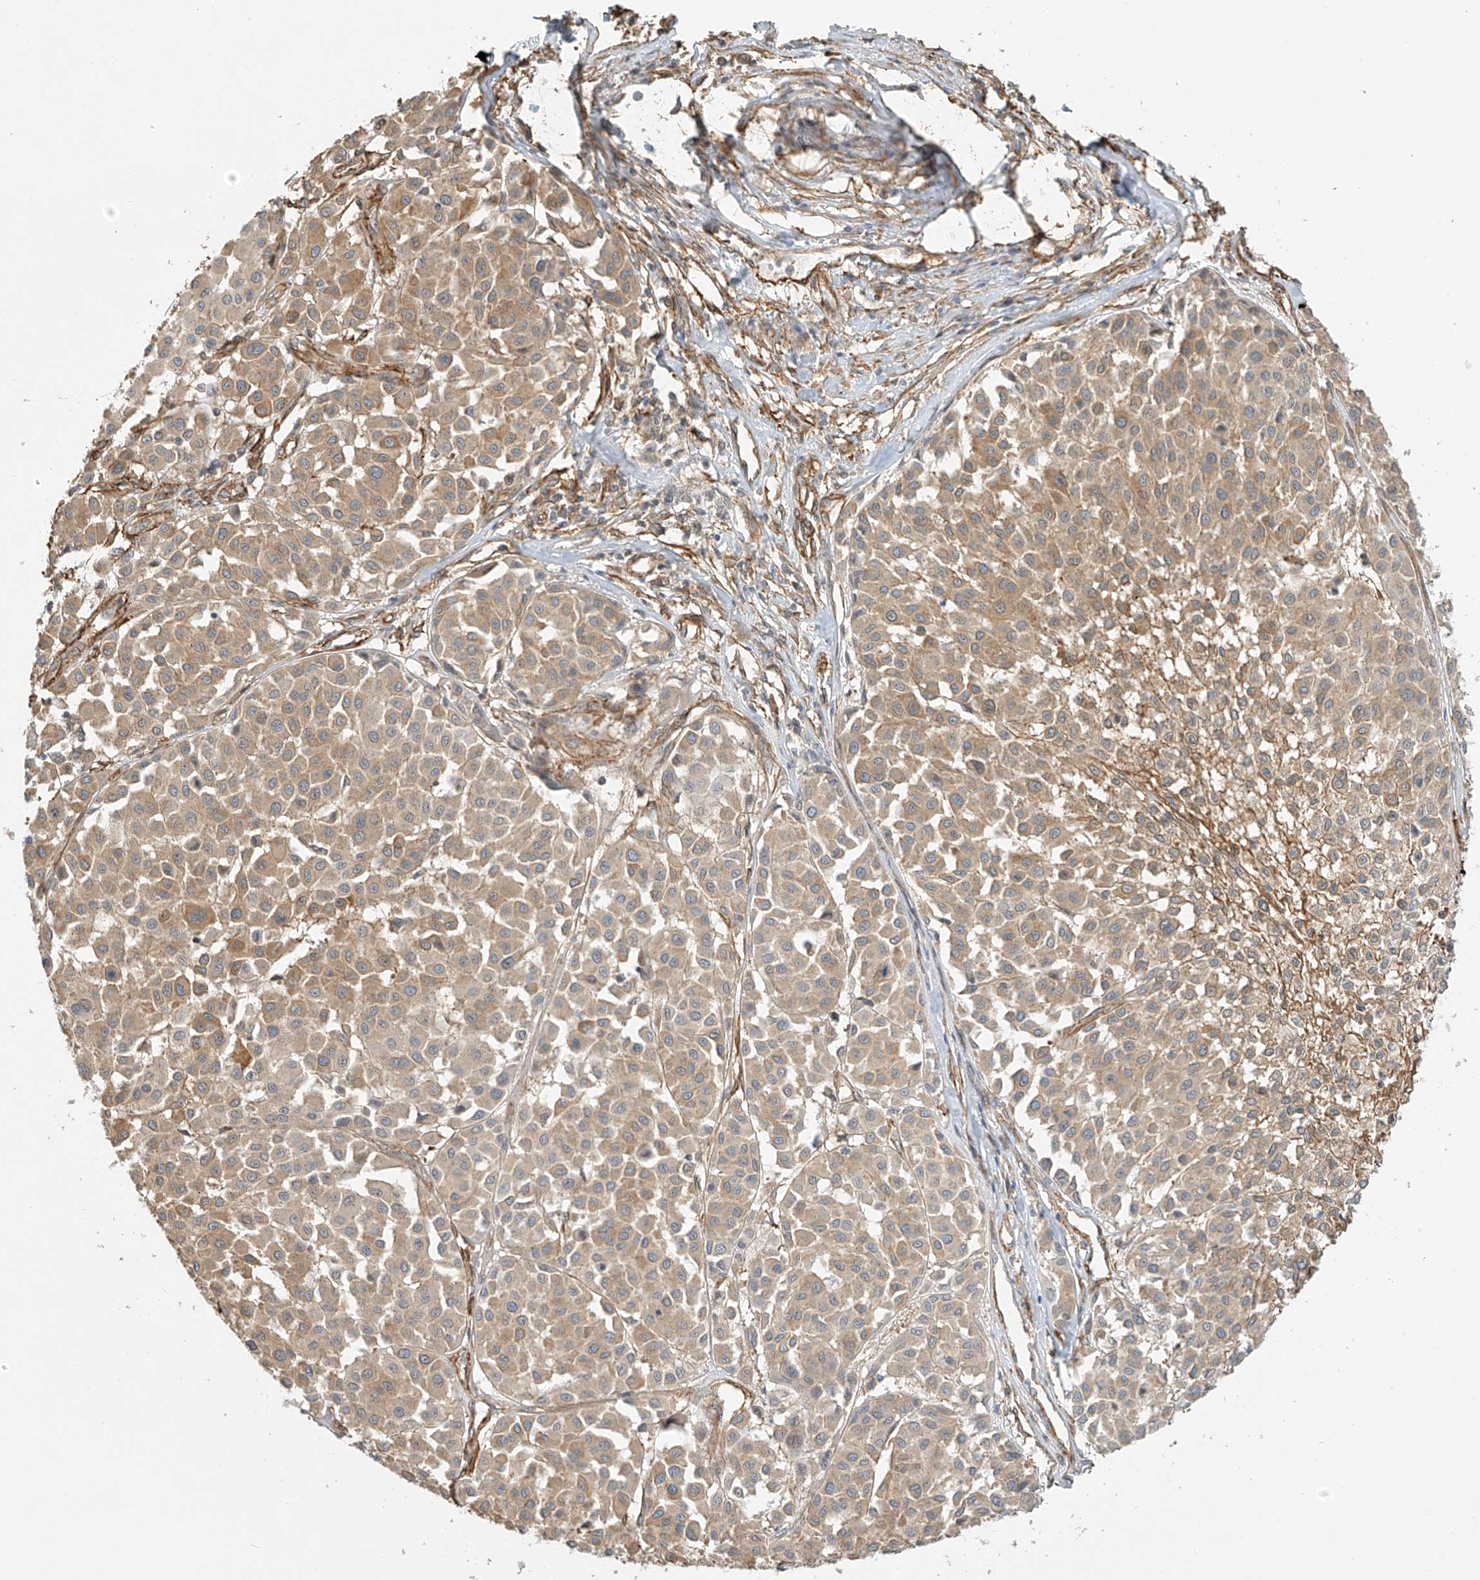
{"staining": {"intensity": "weak", "quantity": ">75%", "location": "cytoplasmic/membranous"}, "tissue": "melanoma", "cell_type": "Tumor cells", "image_type": "cancer", "snomed": [{"axis": "morphology", "description": "Malignant melanoma, Metastatic site"}, {"axis": "topography", "description": "Soft tissue"}], "caption": "Immunohistochemical staining of melanoma reveals weak cytoplasmic/membranous protein staining in about >75% of tumor cells.", "gene": "CSMD3", "patient": {"sex": "male", "age": 41}}